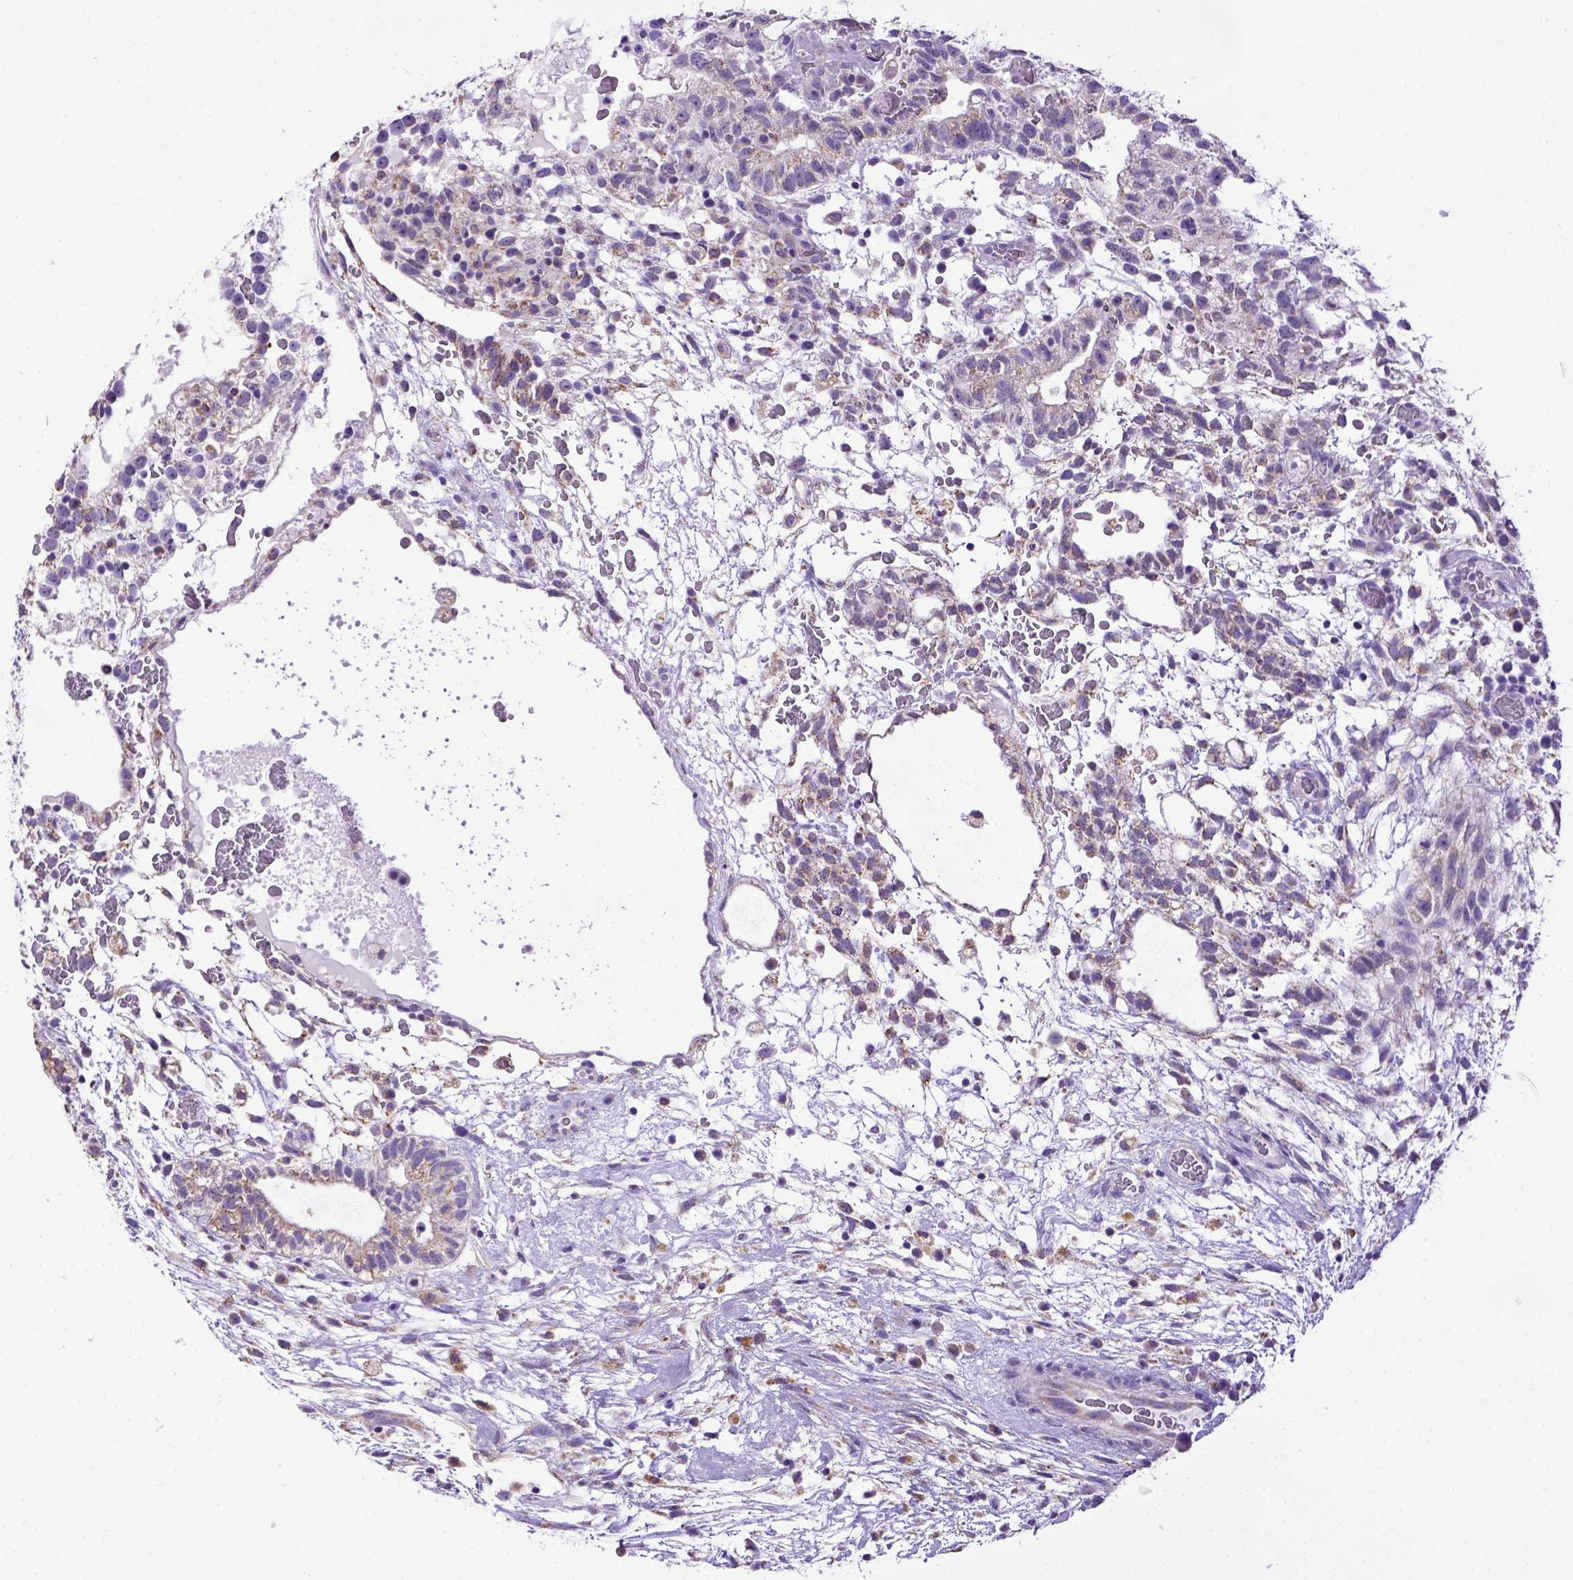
{"staining": {"intensity": "weak", "quantity": "25%-75%", "location": "cytoplasmic/membranous"}, "tissue": "testis cancer", "cell_type": "Tumor cells", "image_type": "cancer", "snomed": [{"axis": "morphology", "description": "Normal tissue, NOS"}, {"axis": "morphology", "description": "Carcinoma, Embryonal, NOS"}, {"axis": "topography", "description": "Testis"}], "caption": "DAB immunohistochemical staining of human testis cancer (embryonal carcinoma) shows weak cytoplasmic/membranous protein positivity in approximately 25%-75% of tumor cells.", "gene": "SPEF1", "patient": {"sex": "male", "age": 32}}